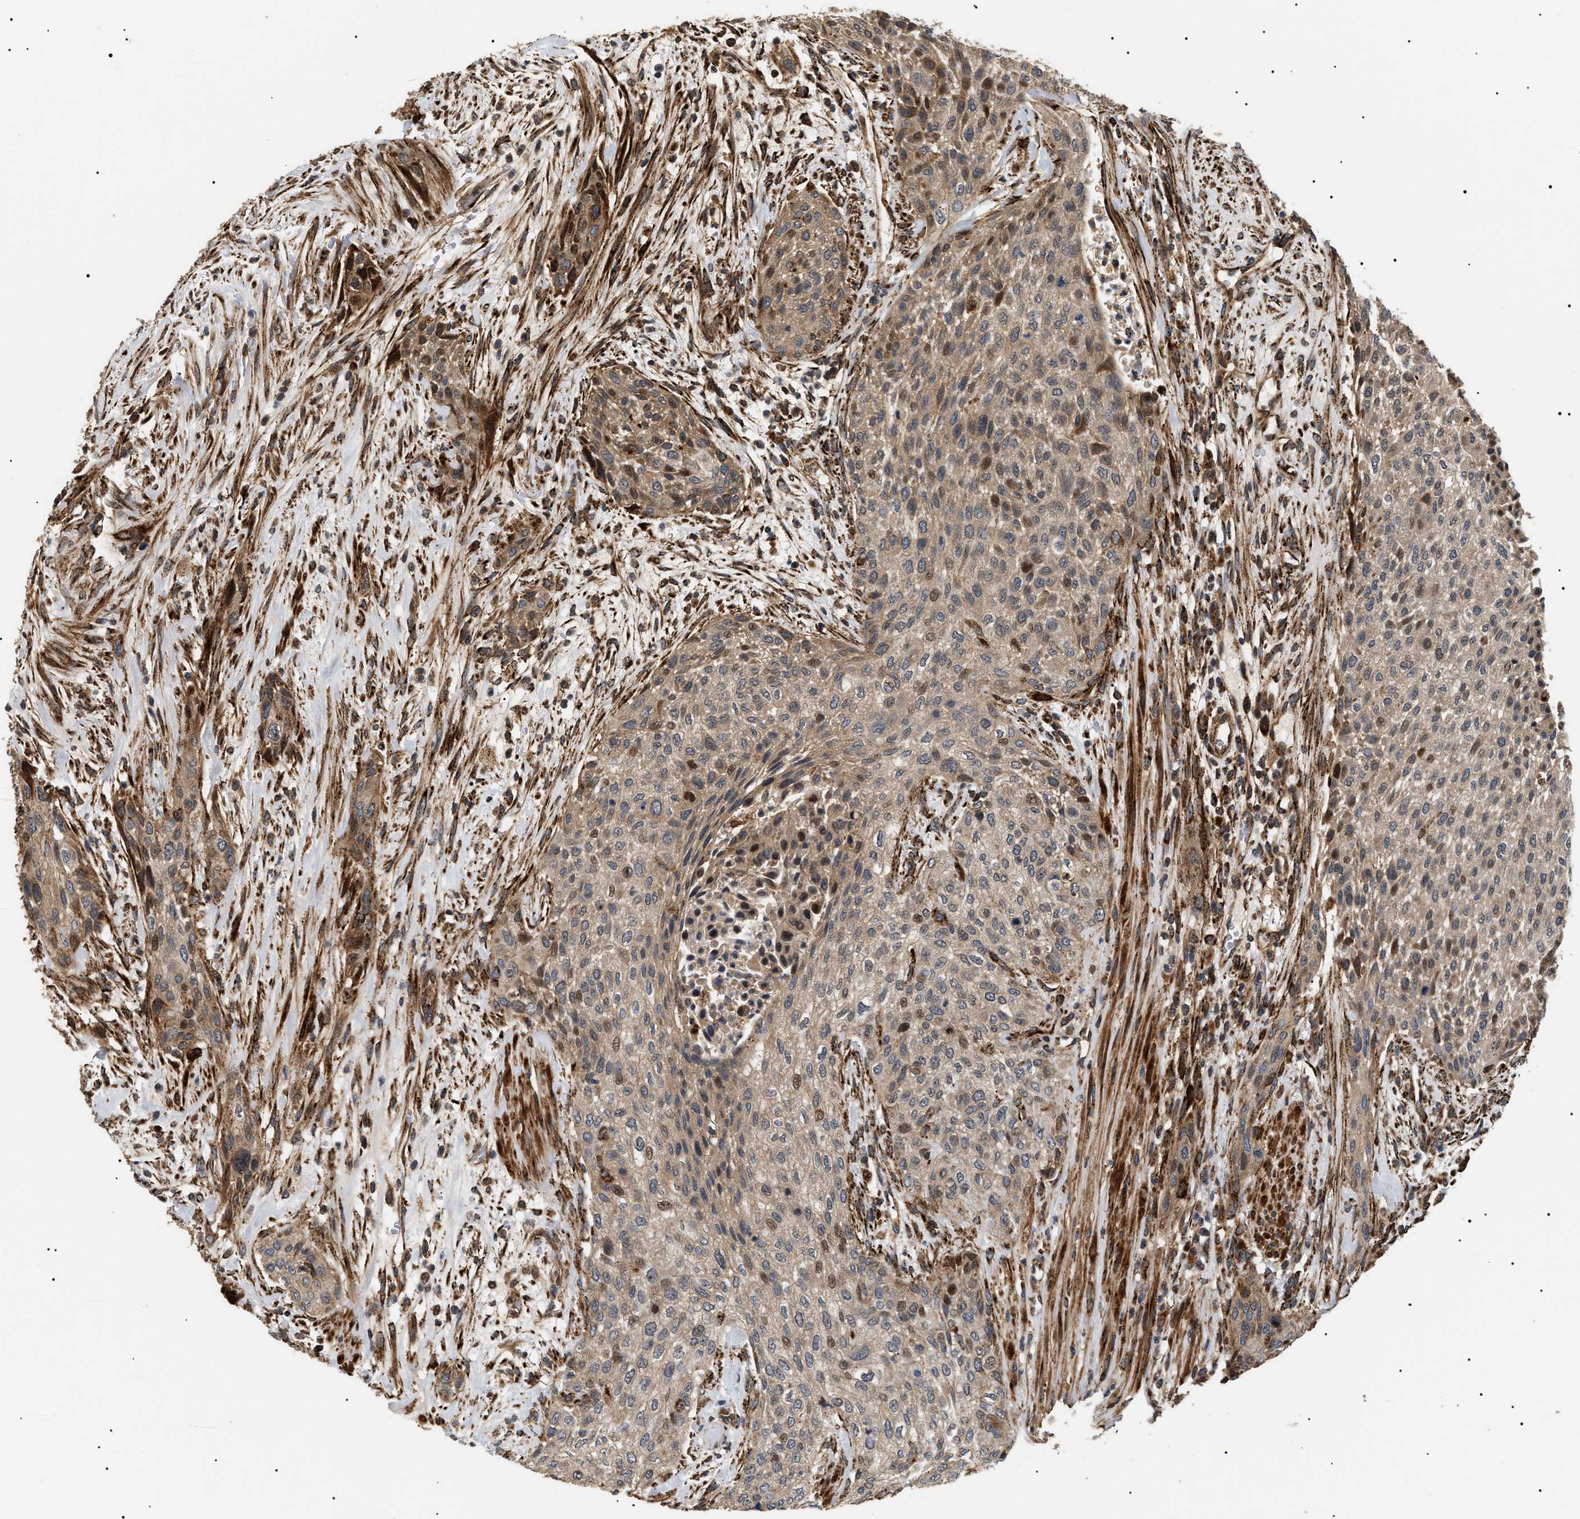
{"staining": {"intensity": "weak", "quantity": ">75%", "location": "cytoplasmic/membranous,nuclear"}, "tissue": "urothelial cancer", "cell_type": "Tumor cells", "image_type": "cancer", "snomed": [{"axis": "morphology", "description": "Urothelial carcinoma, Low grade"}, {"axis": "morphology", "description": "Urothelial carcinoma, High grade"}, {"axis": "topography", "description": "Urinary bladder"}], "caption": "Urothelial carcinoma (high-grade) stained with DAB immunohistochemistry (IHC) demonstrates low levels of weak cytoplasmic/membranous and nuclear expression in approximately >75% of tumor cells.", "gene": "ZBTB26", "patient": {"sex": "male", "age": 35}}